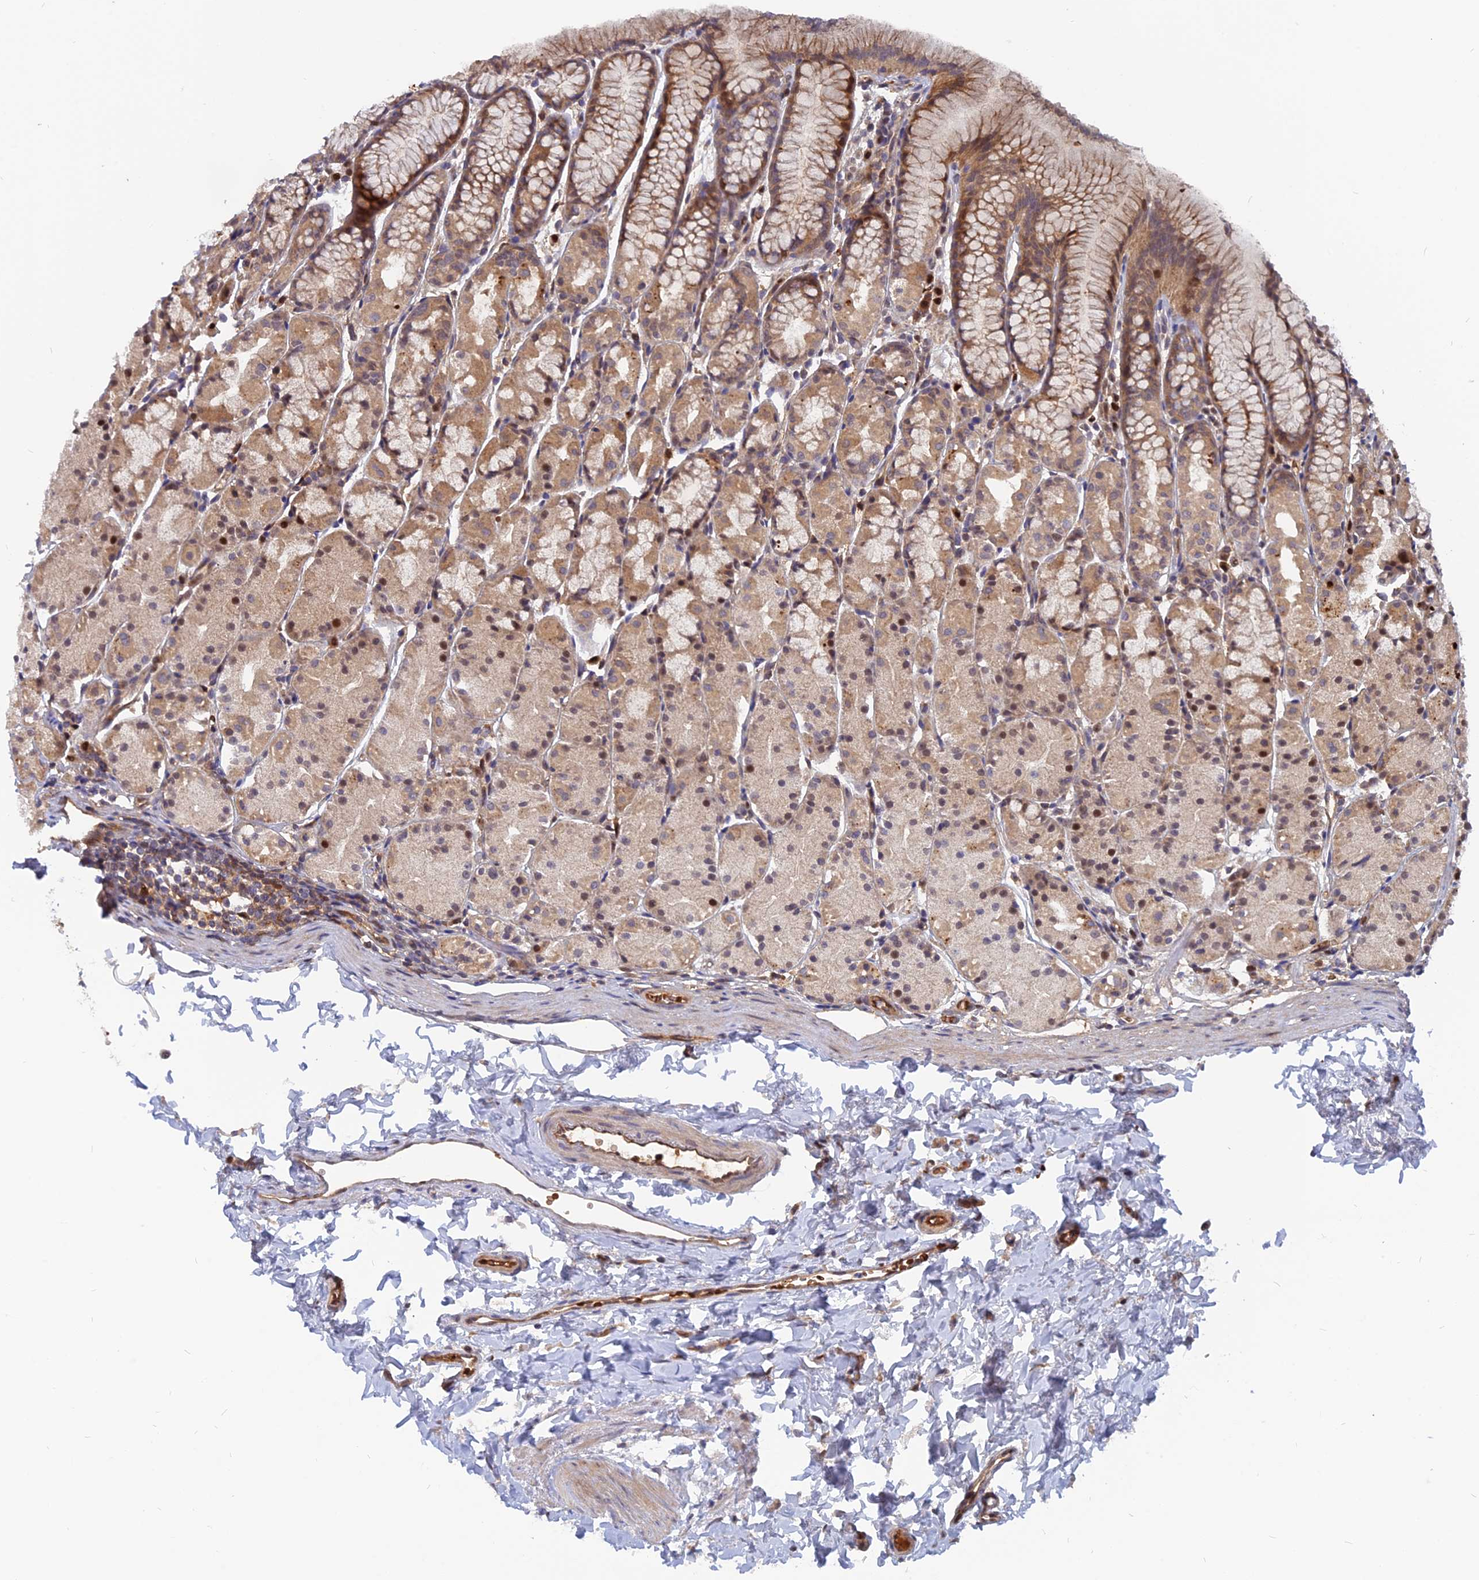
{"staining": {"intensity": "moderate", "quantity": "25%-75%", "location": "cytoplasmic/membranous,nuclear"}, "tissue": "stomach", "cell_type": "Glandular cells", "image_type": "normal", "snomed": [{"axis": "morphology", "description": "Normal tissue, NOS"}, {"axis": "topography", "description": "Stomach, upper"}], "caption": "An immunohistochemistry histopathology image of unremarkable tissue is shown. Protein staining in brown shows moderate cytoplasmic/membranous,nuclear positivity in stomach within glandular cells.", "gene": "ARL2BP", "patient": {"sex": "male", "age": 47}}